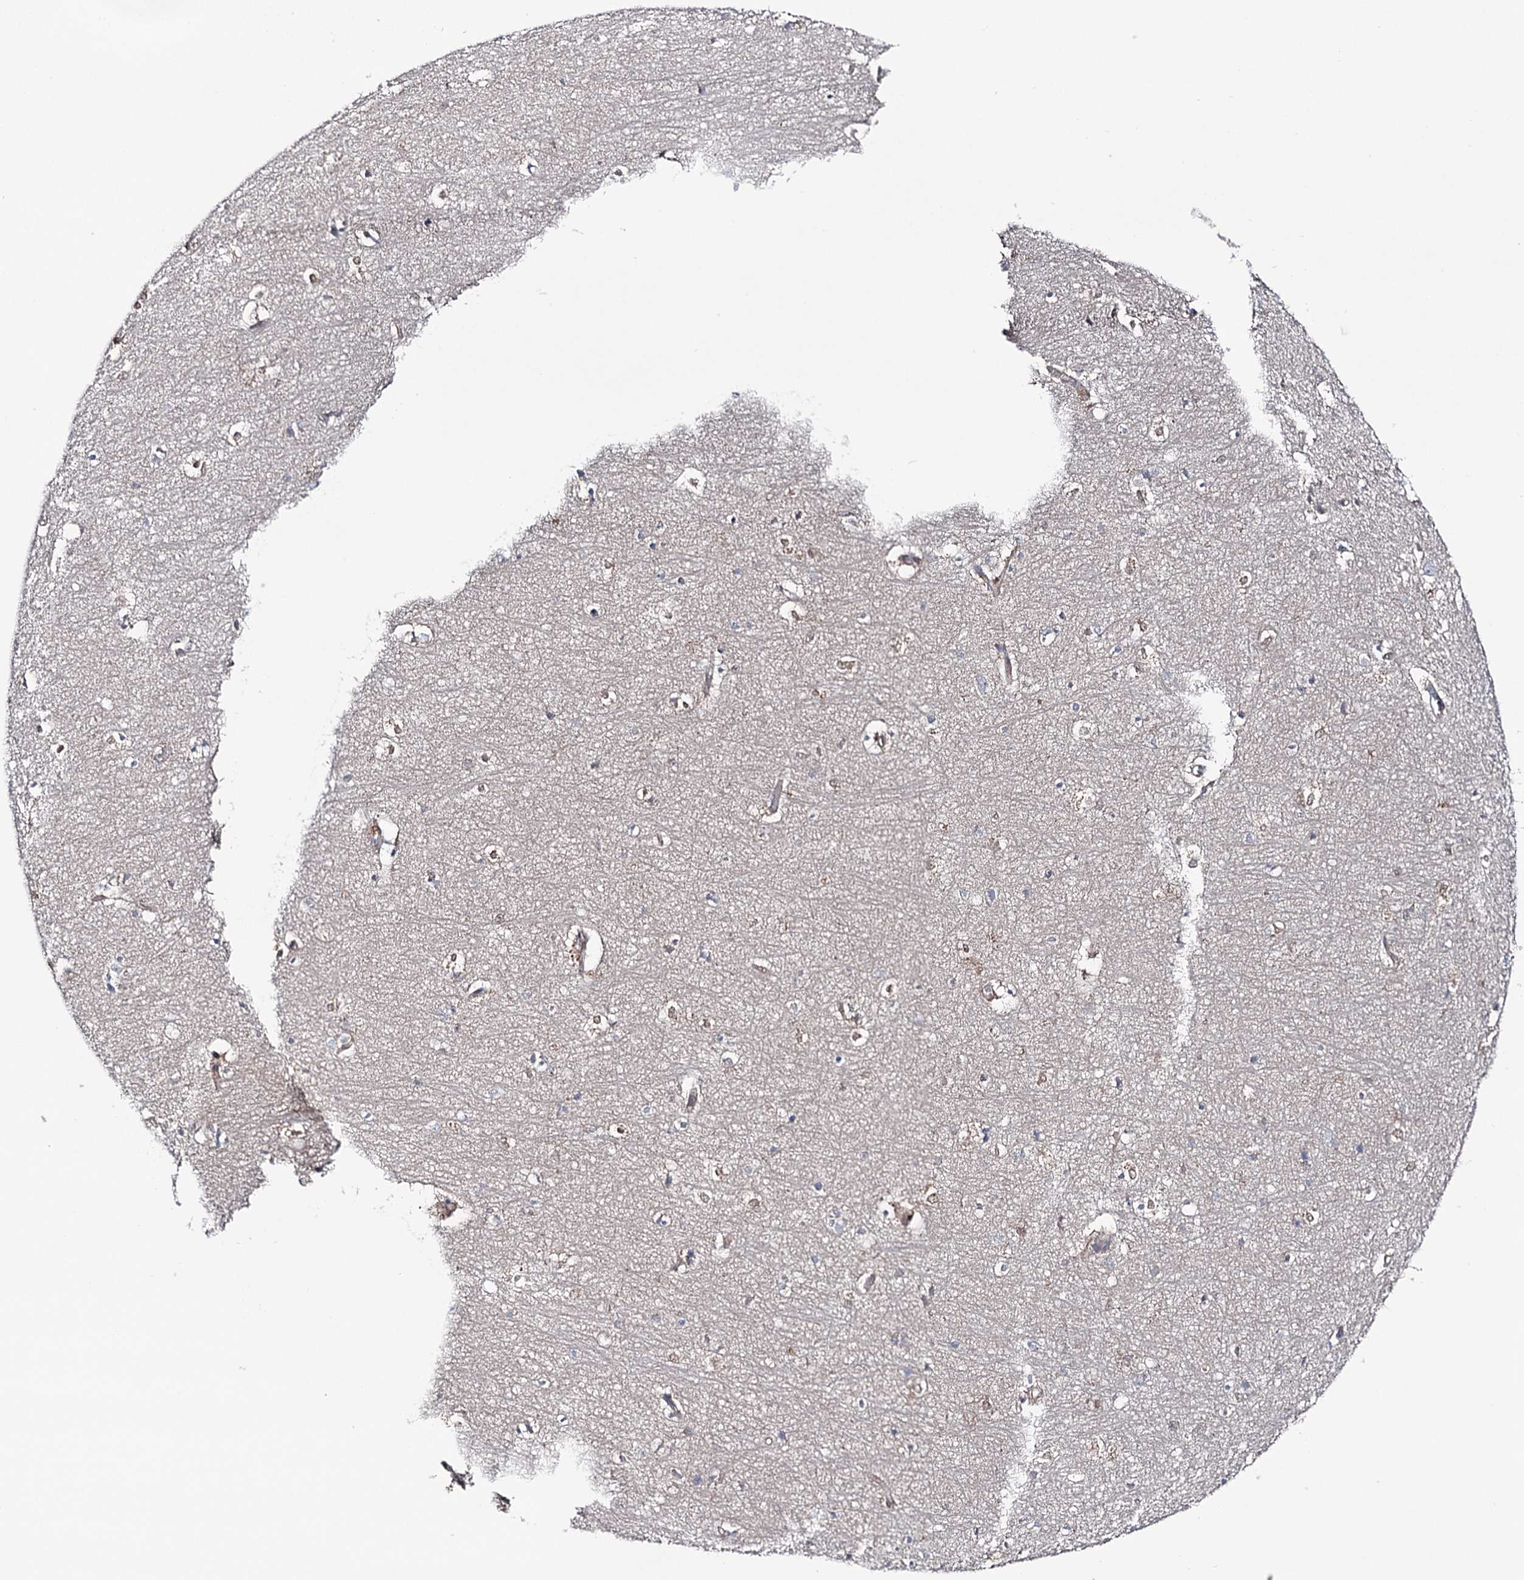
{"staining": {"intensity": "negative", "quantity": "none", "location": "none"}, "tissue": "hippocampus", "cell_type": "Glial cells", "image_type": "normal", "snomed": [{"axis": "morphology", "description": "Normal tissue, NOS"}, {"axis": "topography", "description": "Hippocampus"}], "caption": "High magnification brightfield microscopy of normal hippocampus stained with DAB (3,3'-diaminobenzidine) (brown) and counterstained with hematoxylin (blue): glial cells show no significant staining. (Stains: DAB (3,3'-diaminobenzidine) immunohistochemistry (IHC) with hematoxylin counter stain, Microscopy: brightfield microscopy at high magnification).", "gene": "SHROOM1", "patient": {"sex": "female", "age": 64}}